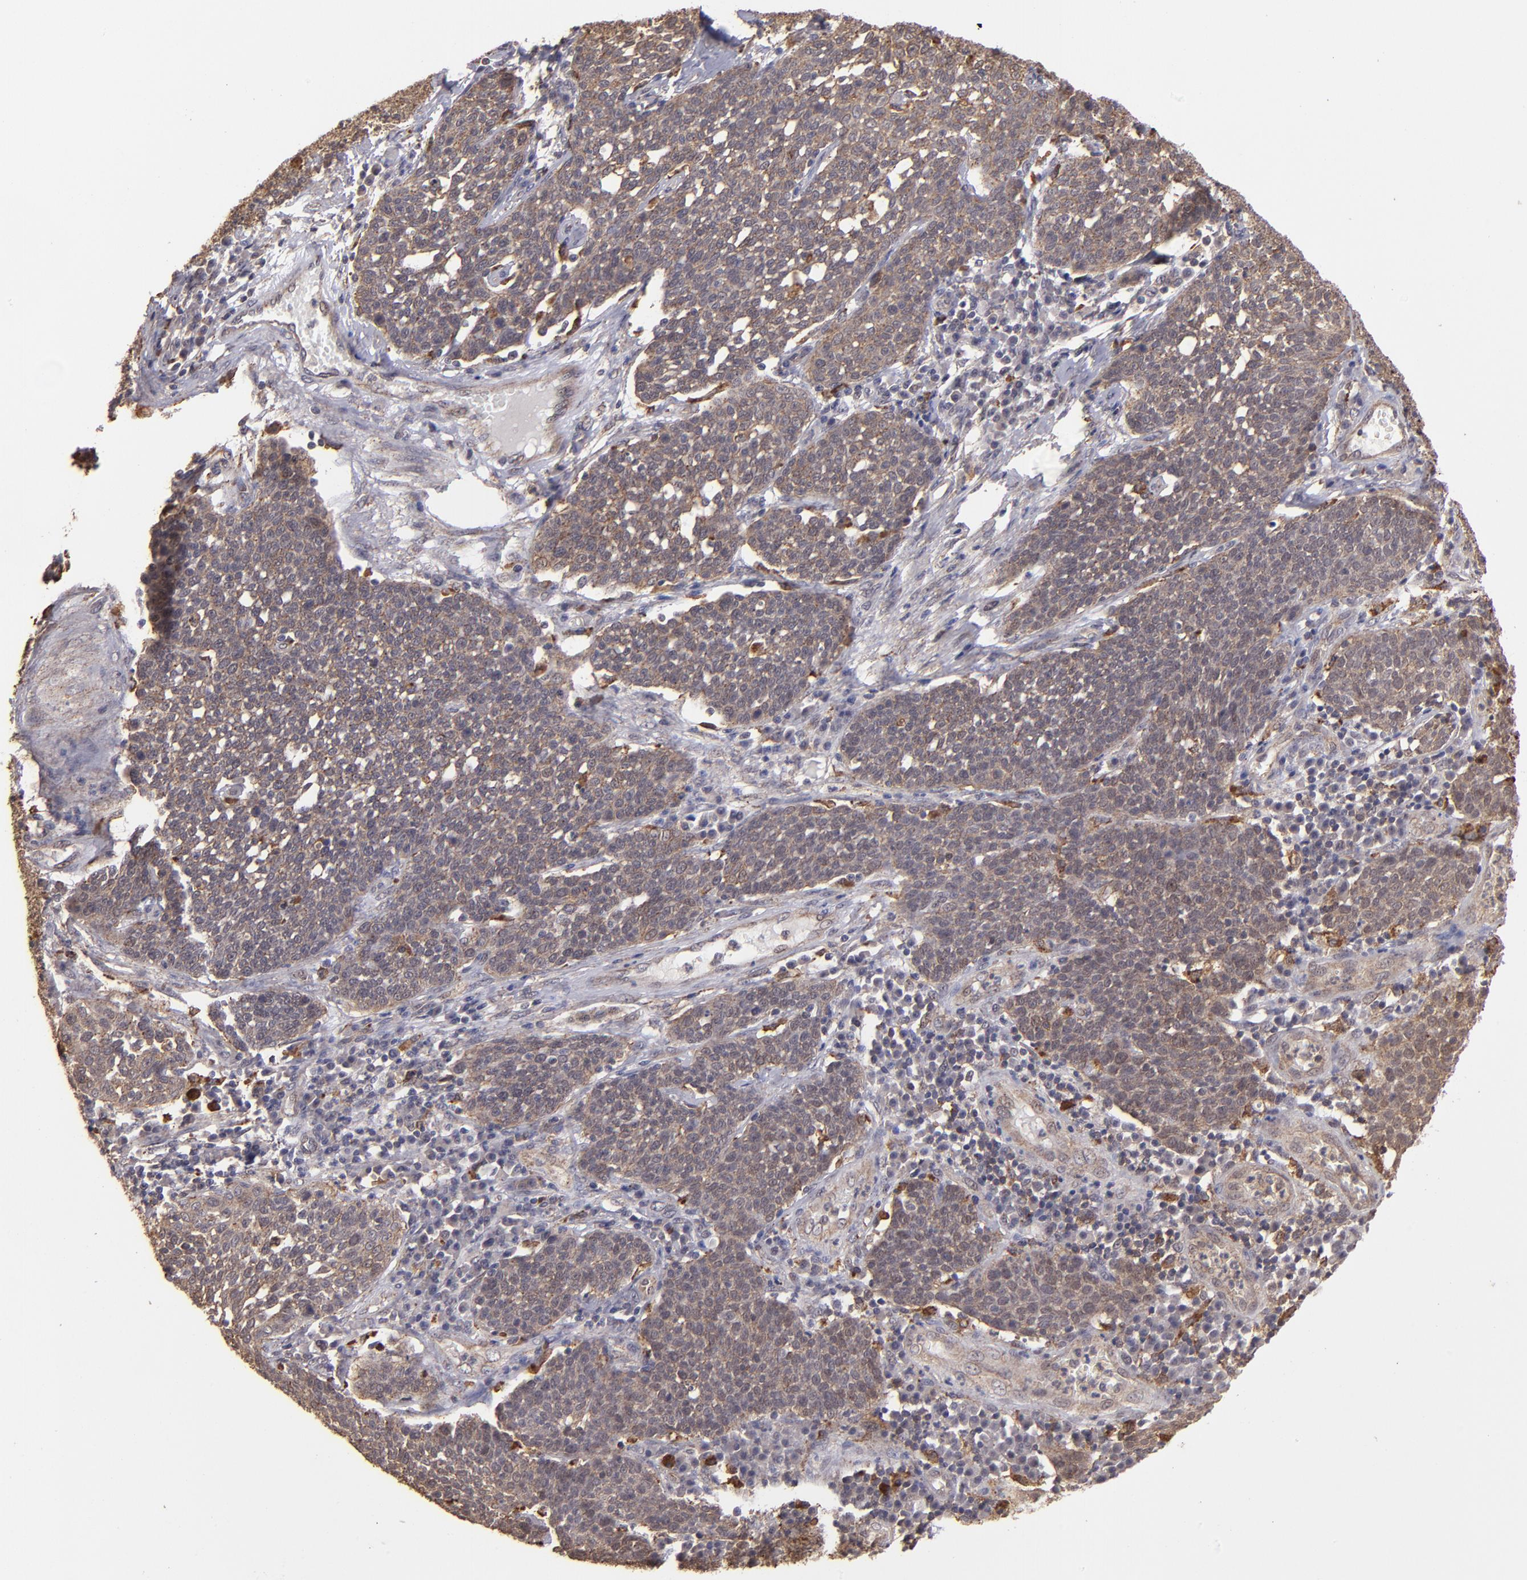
{"staining": {"intensity": "weak", "quantity": ">75%", "location": "cytoplasmic/membranous,nuclear"}, "tissue": "cervical cancer", "cell_type": "Tumor cells", "image_type": "cancer", "snomed": [{"axis": "morphology", "description": "Squamous cell carcinoma, NOS"}, {"axis": "topography", "description": "Cervix"}], "caption": "Cervical cancer was stained to show a protein in brown. There is low levels of weak cytoplasmic/membranous and nuclear positivity in approximately >75% of tumor cells.", "gene": "SIPA1L1", "patient": {"sex": "female", "age": 34}}